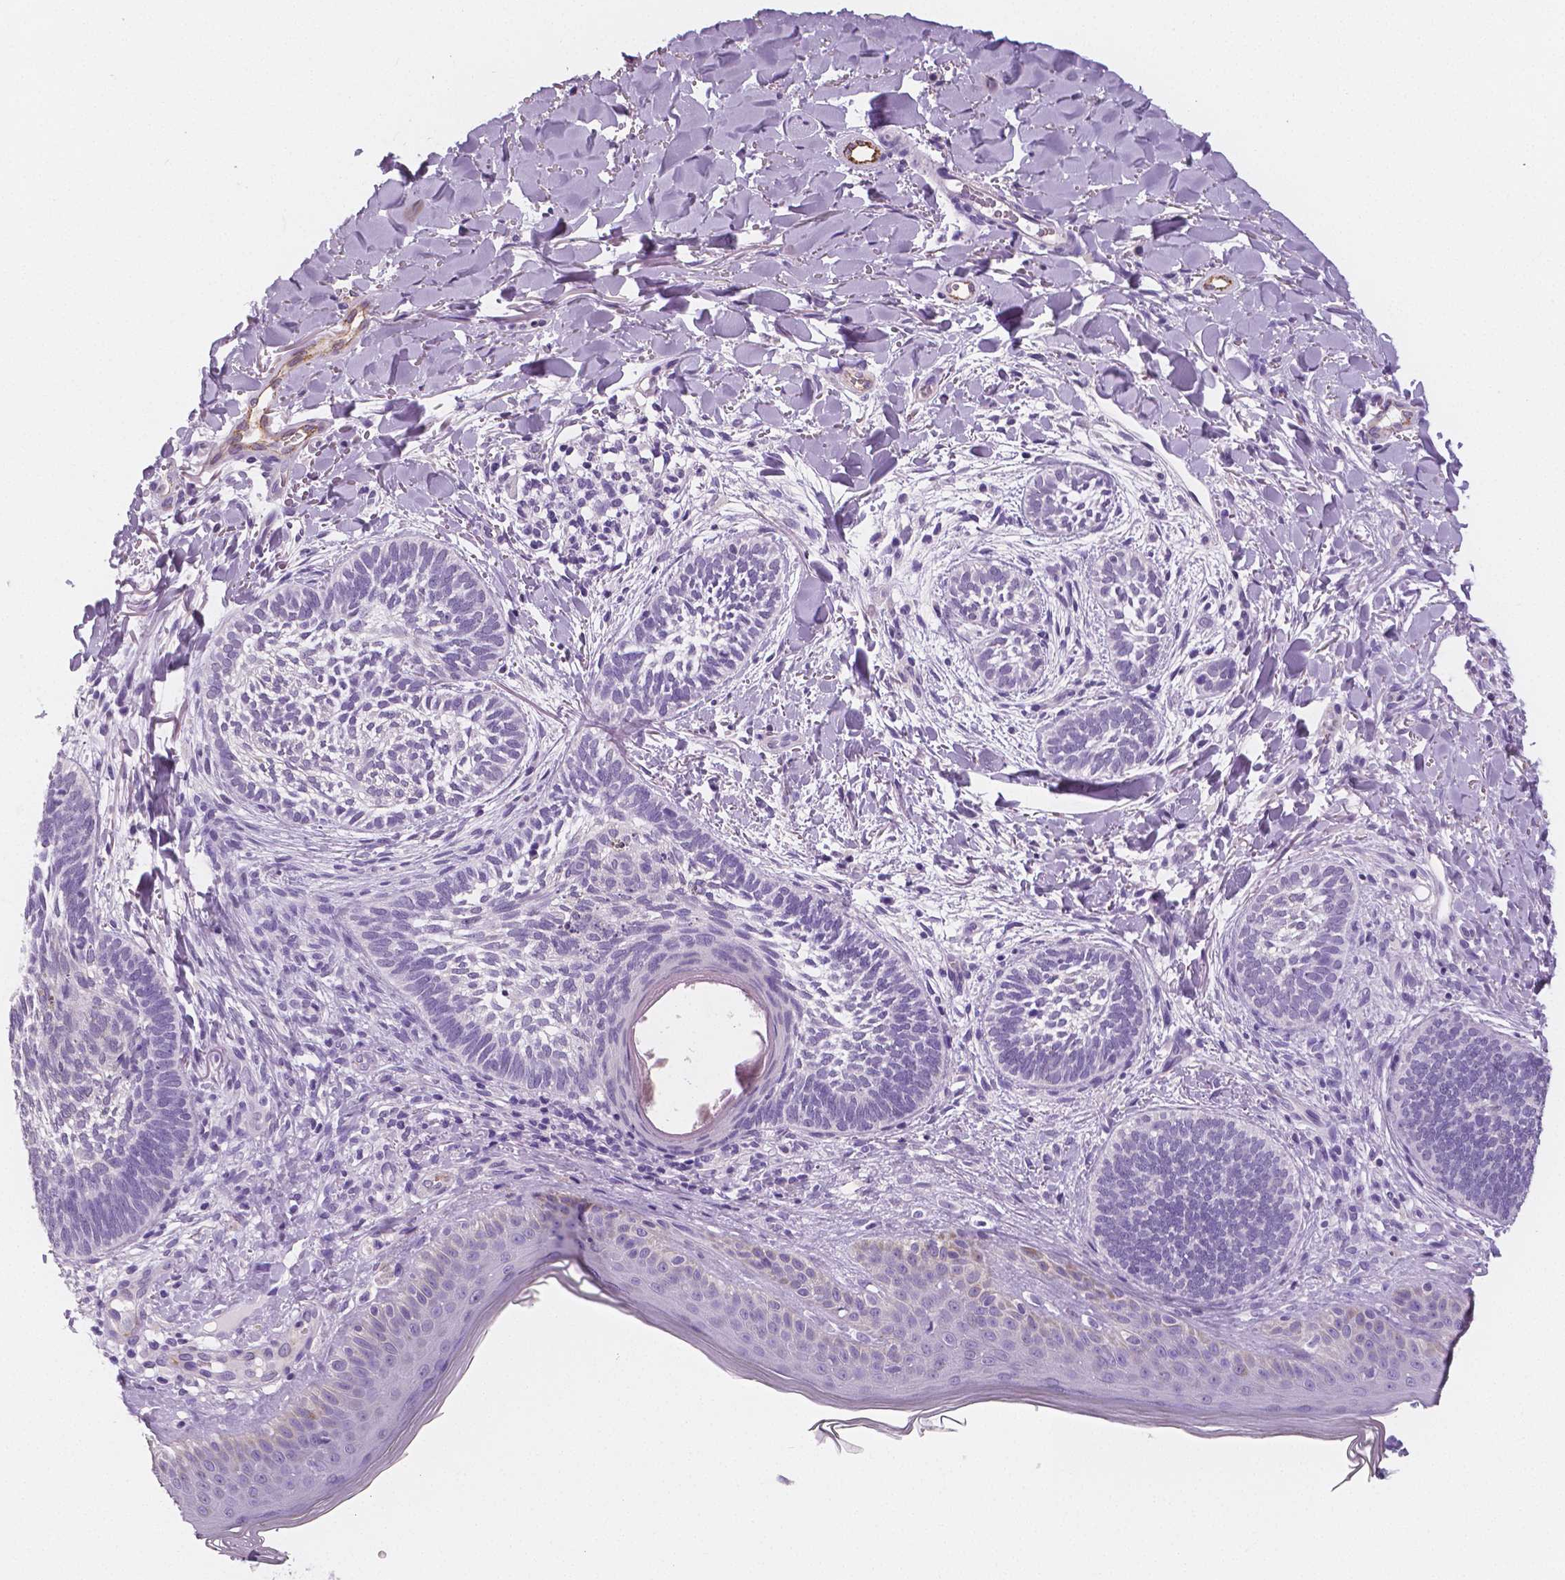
{"staining": {"intensity": "negative", "quantity": "none", "location": "none"}, "tissue": "skin cancer", "cell_type": "Tumor cells", "image_type": "cancer", "snomed": [{"axis": "morphology", "description": "Normal tissue, NOS"}, {"axis": "morphology", "description": "Basal cell carcinoma"}, {"axis": "topography", "description": "Skin"}], "caption": "Micrograph shows no protein positivity in tumor cells of skin cancer (basal cell carcinoma) tissue.", "gene": "TSPAN7", "patient": {"sex": "male", "age": 46}}